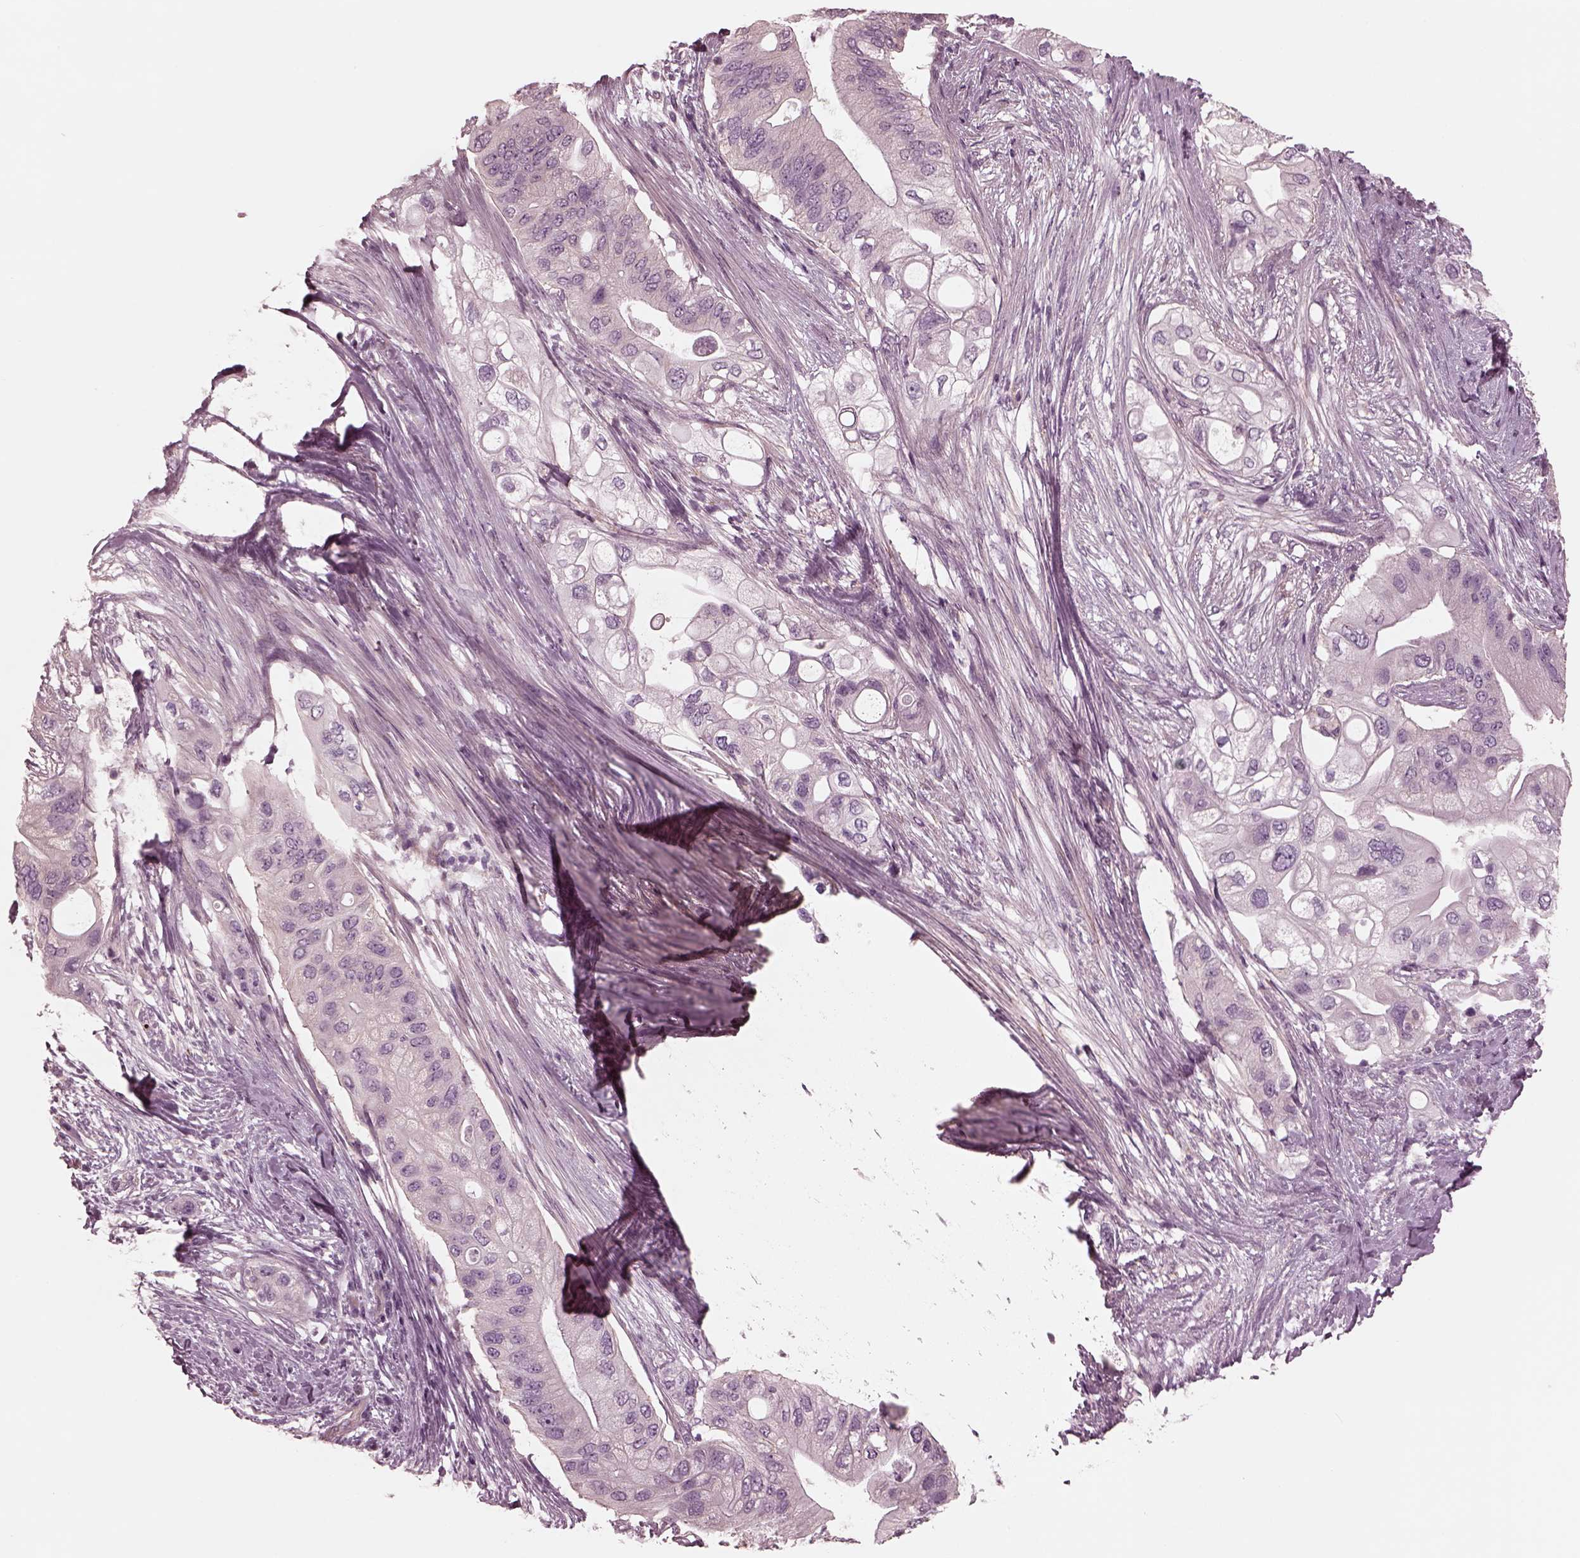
{"staining": {"intensity": "negative", "quantity": "none", "location": "none"}, "tissue": "pancreatic cancer", "cell_type": "Tumor cells", "image_type": "cancer", "snomed": [{"axis": "morphology", "description": "Adenocarcinoma, NOS"}, {"axis": "topography", "description": "Pancreas"}], "caption": "Tumor cells show no significant positivity in pancreatic adenocarcinoma.", "gene": "KIF6", "patient": {"sex": "female", "age": 72}}